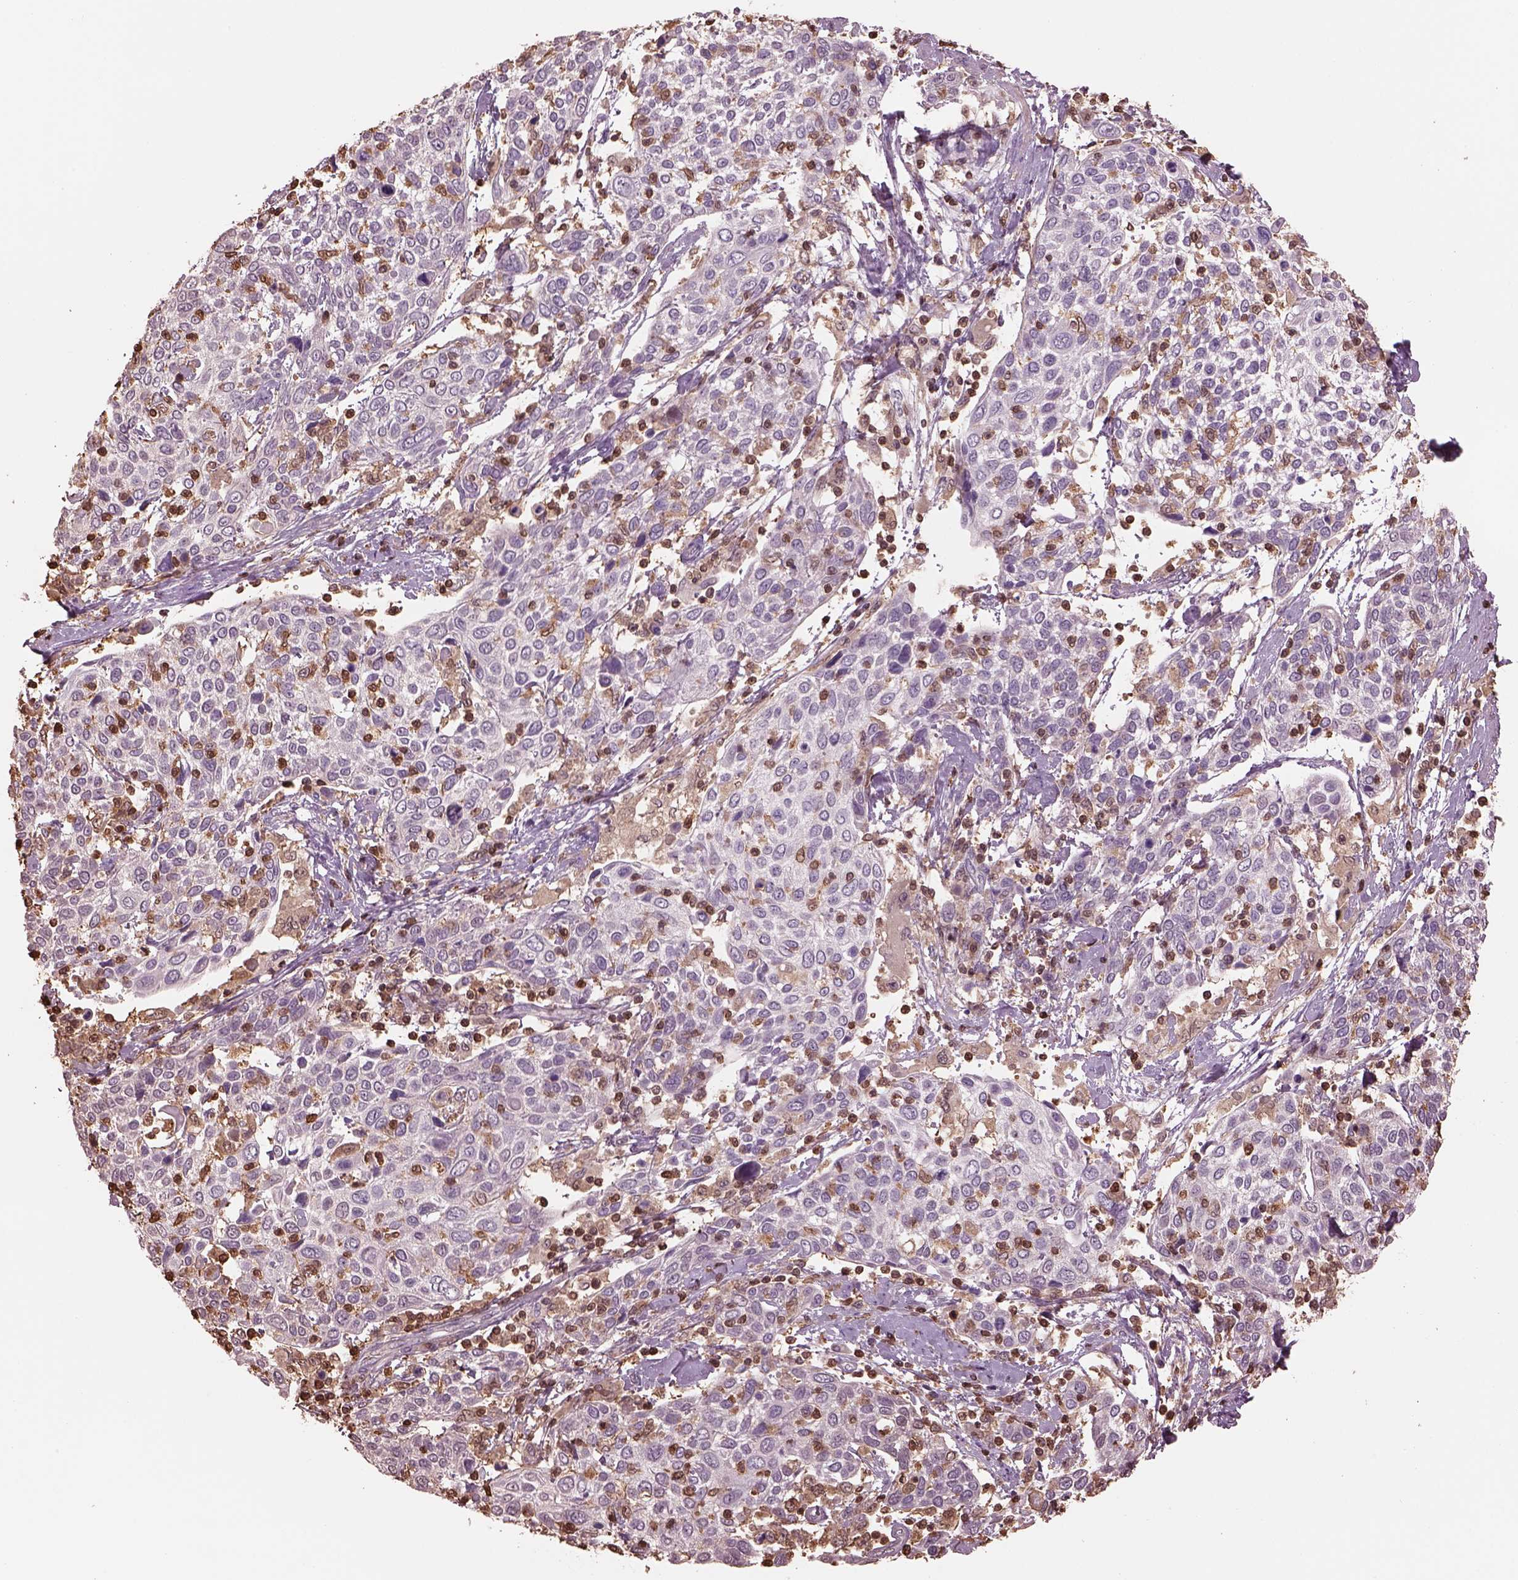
{"staining": {"intensity": "negative", "quantity": "none", "location": "none"}, "tissue": "cervical cancer", "cell_type": "Tumor cells", "image_type": "cancer", "snomed": [{"axis": "morphology", "description": "Squamous cell carcinoma, NOS"}, {"axis": "topography", "description": "Cervix"}], "caption": "Protein analysis of cervical squamous cell carcinoma demonstrates no significant staining in tumor cells.", "gene": "IL31RA", "patient": {"sex": "female", "age": 61}}